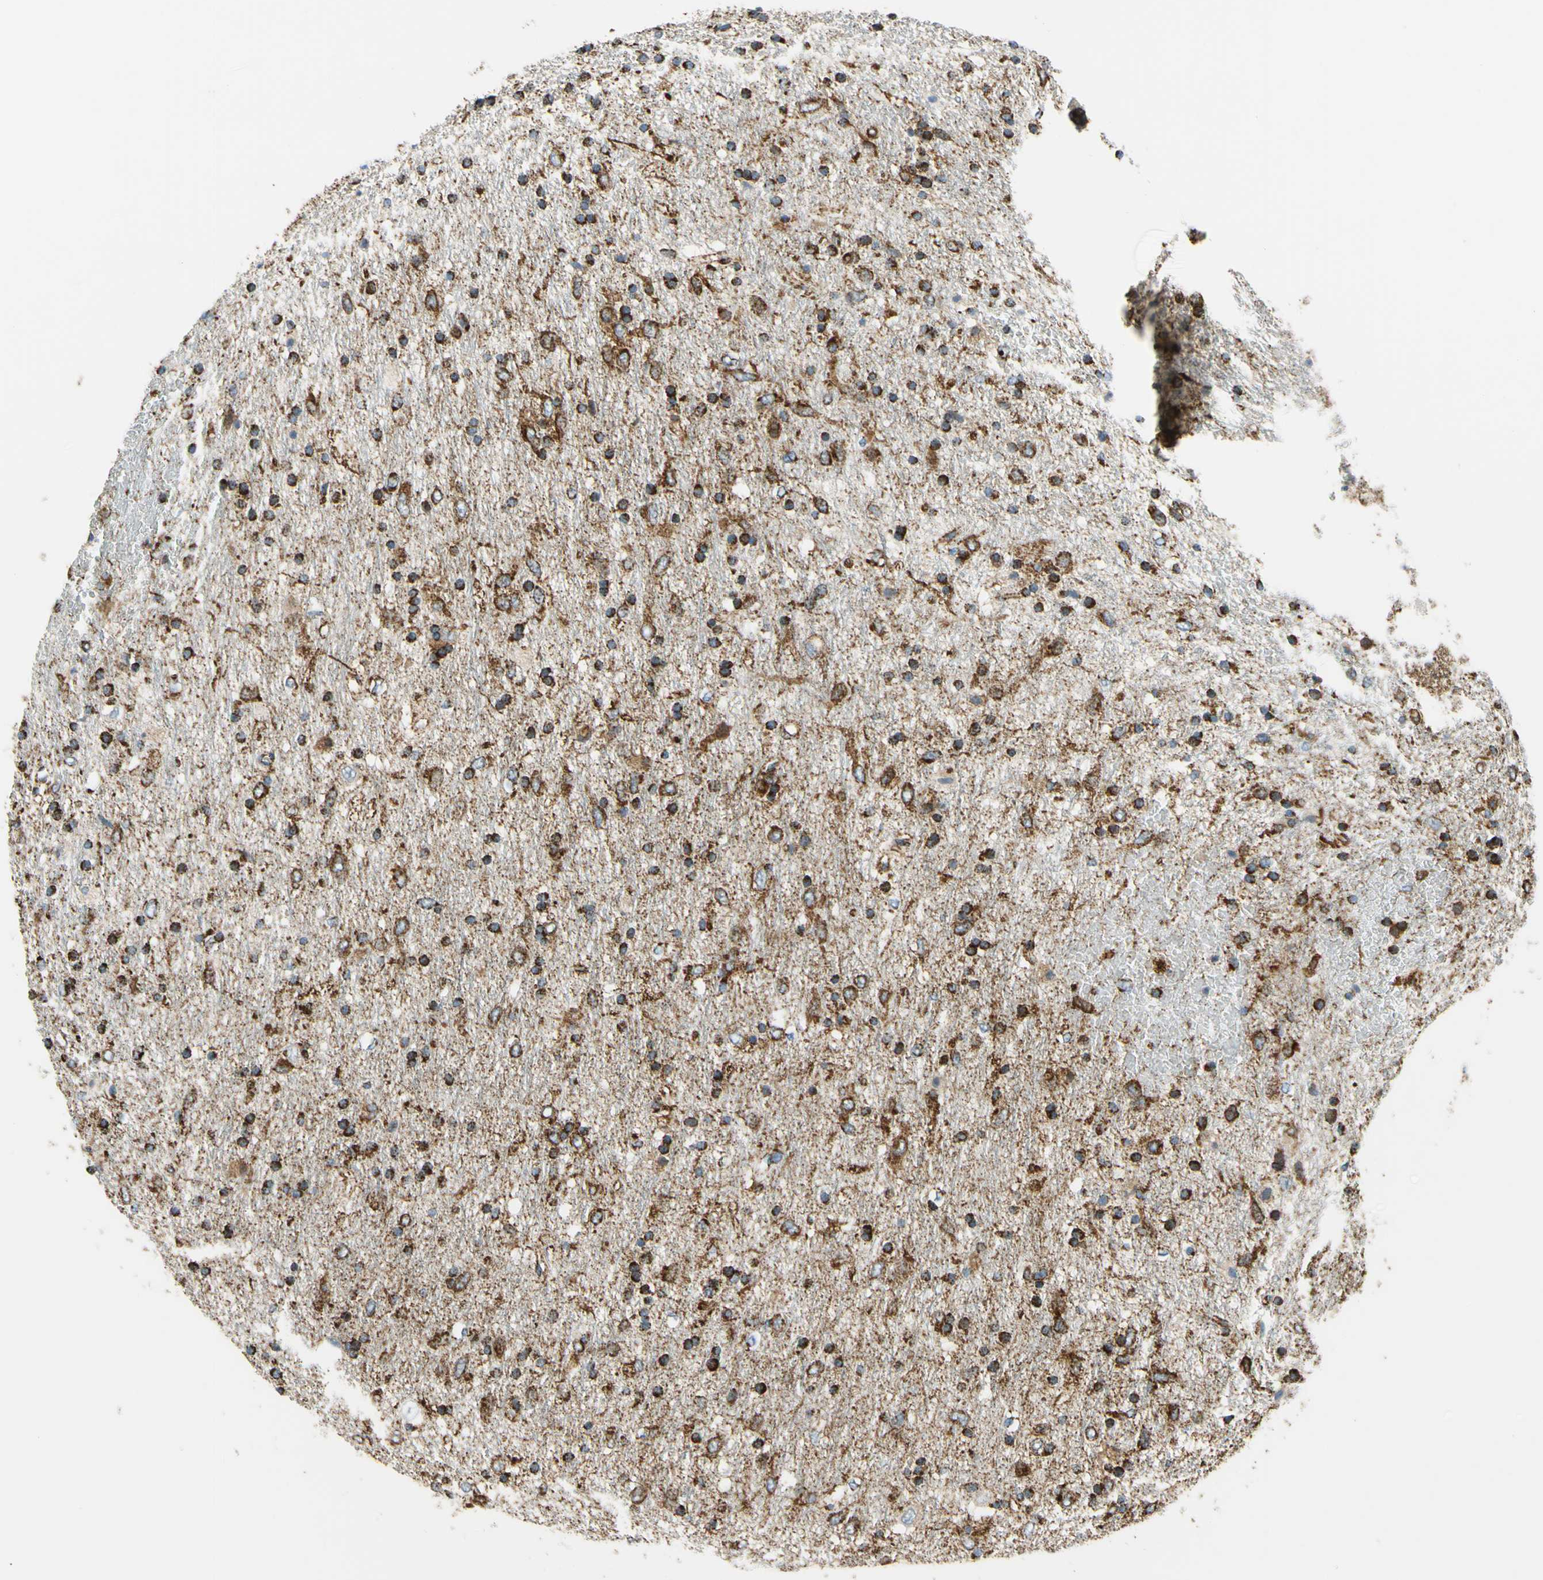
{"staining": {"intensity": "strong", "quantity": ">75%", "location": "cytoplasmic/membranous"}, "tissue": "glioma", "cell_type": "Tumor cells", "image_type": "cancer", "snomed": [{"axis": "morphology", "description": "Glioma, malignant, Low grade"}, {"axis": "topography", "description": "Brain"}], "caption": "High-power microscopy captured an IHC image of malignant glioma (low-grade), revealing strong cytoplasmic/membranous expression in approximately >75% of tumor cells.", "gene": "MAVS", "patient": {"sex": "male", "age": 77}}